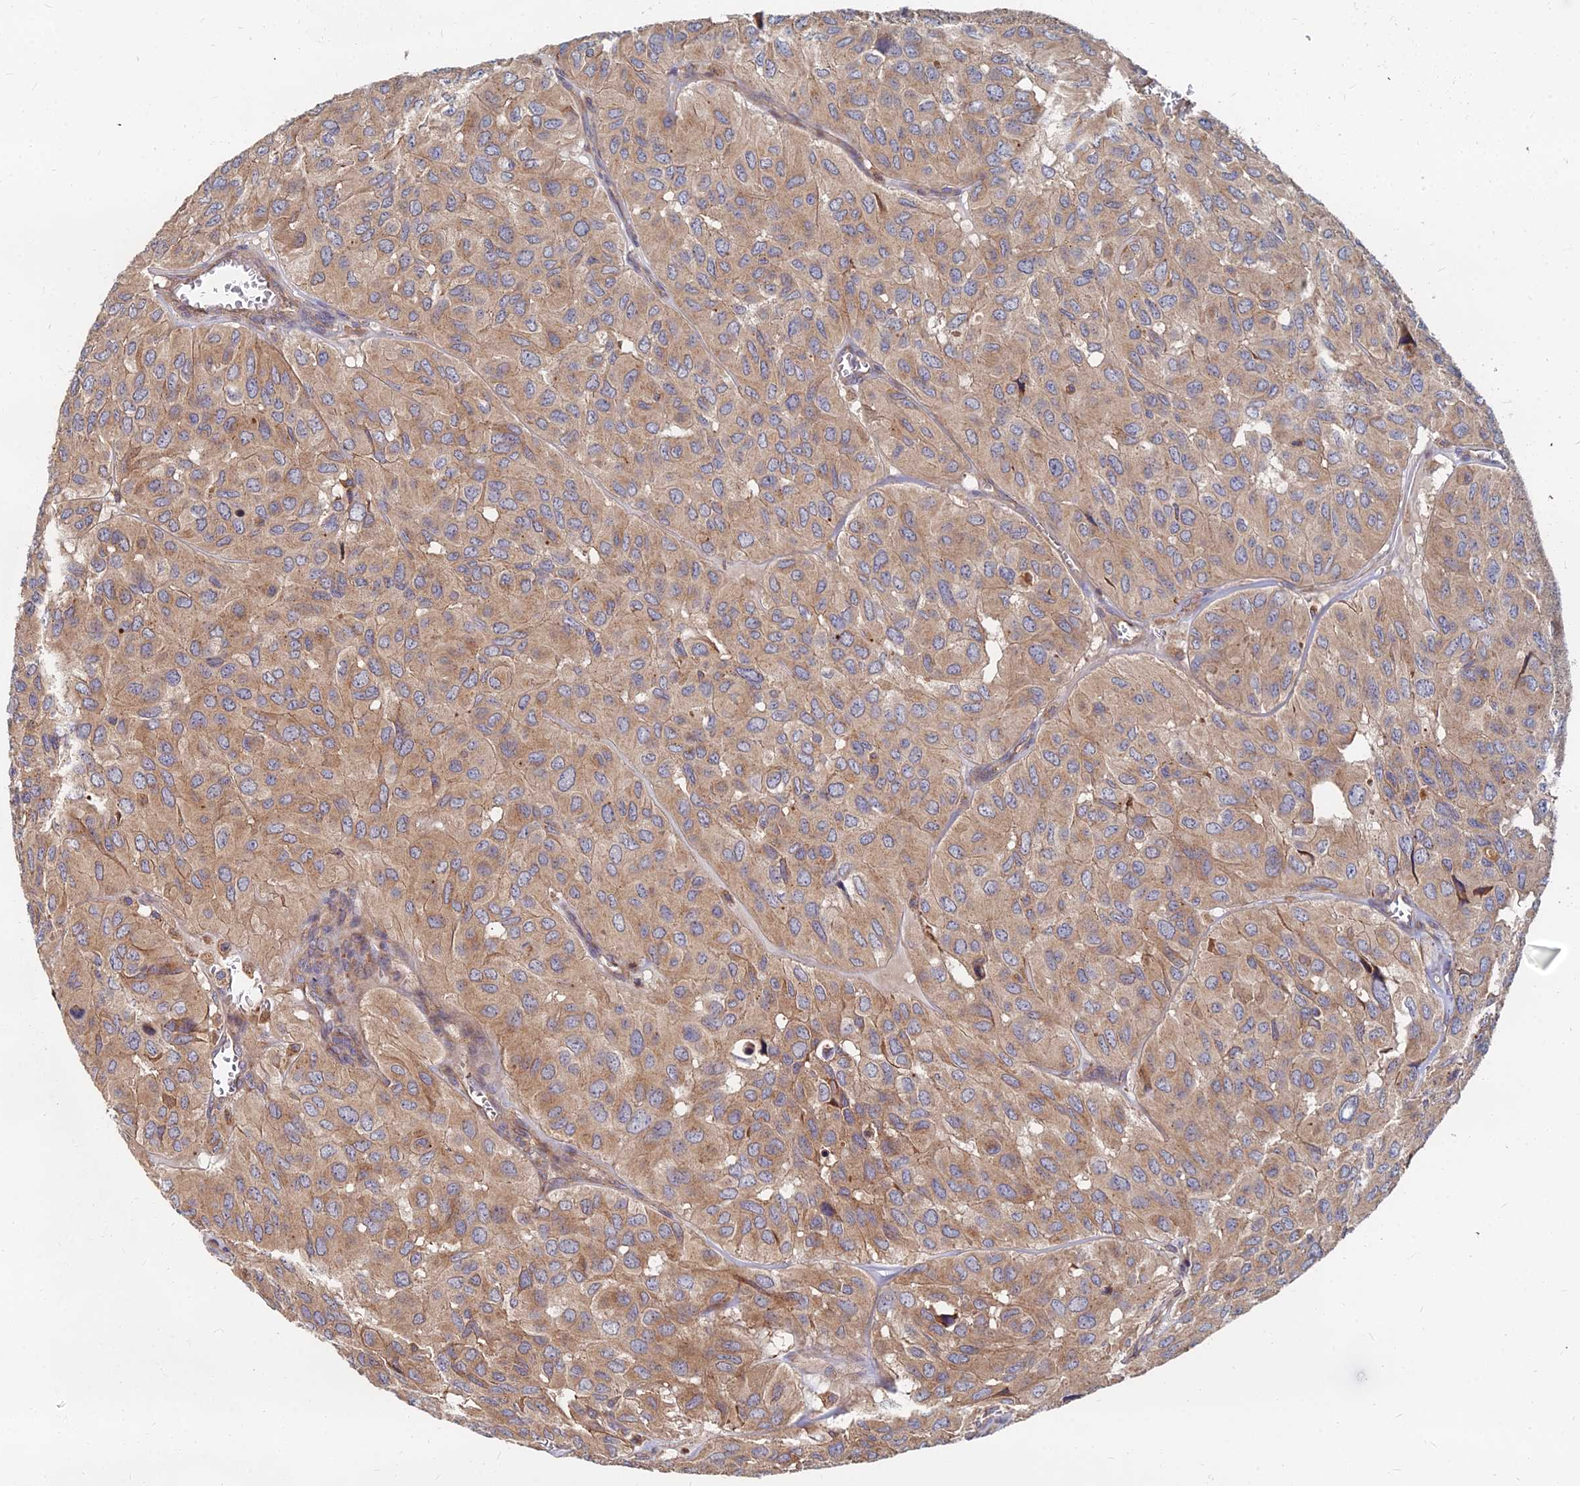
{"staining": {"intensity": "moderate", "quantity": ">75%", "location": "cytoplasmic/membranous"}, "tissue": "head and neck cancer", "cell_type": "Tumor cells", "image_type": "cancer", "snomed": [{"axis": "morphology", "description": "Adenocarcinoma, NOS"}, {"axis": "topography", "description": "Salivary gland, NOS"}, {"axis": "topography", "description": "Head-Neck"}], "caption": "Protein positivity by immunohistochemistry (IHC) reveals moderate cytoplasmic/membranous positivity in about >75% of tumor cells in head and neck adenocarcinoma.", "gene": "CCZ1", "patient": {"sex": "female", "age": 76}}